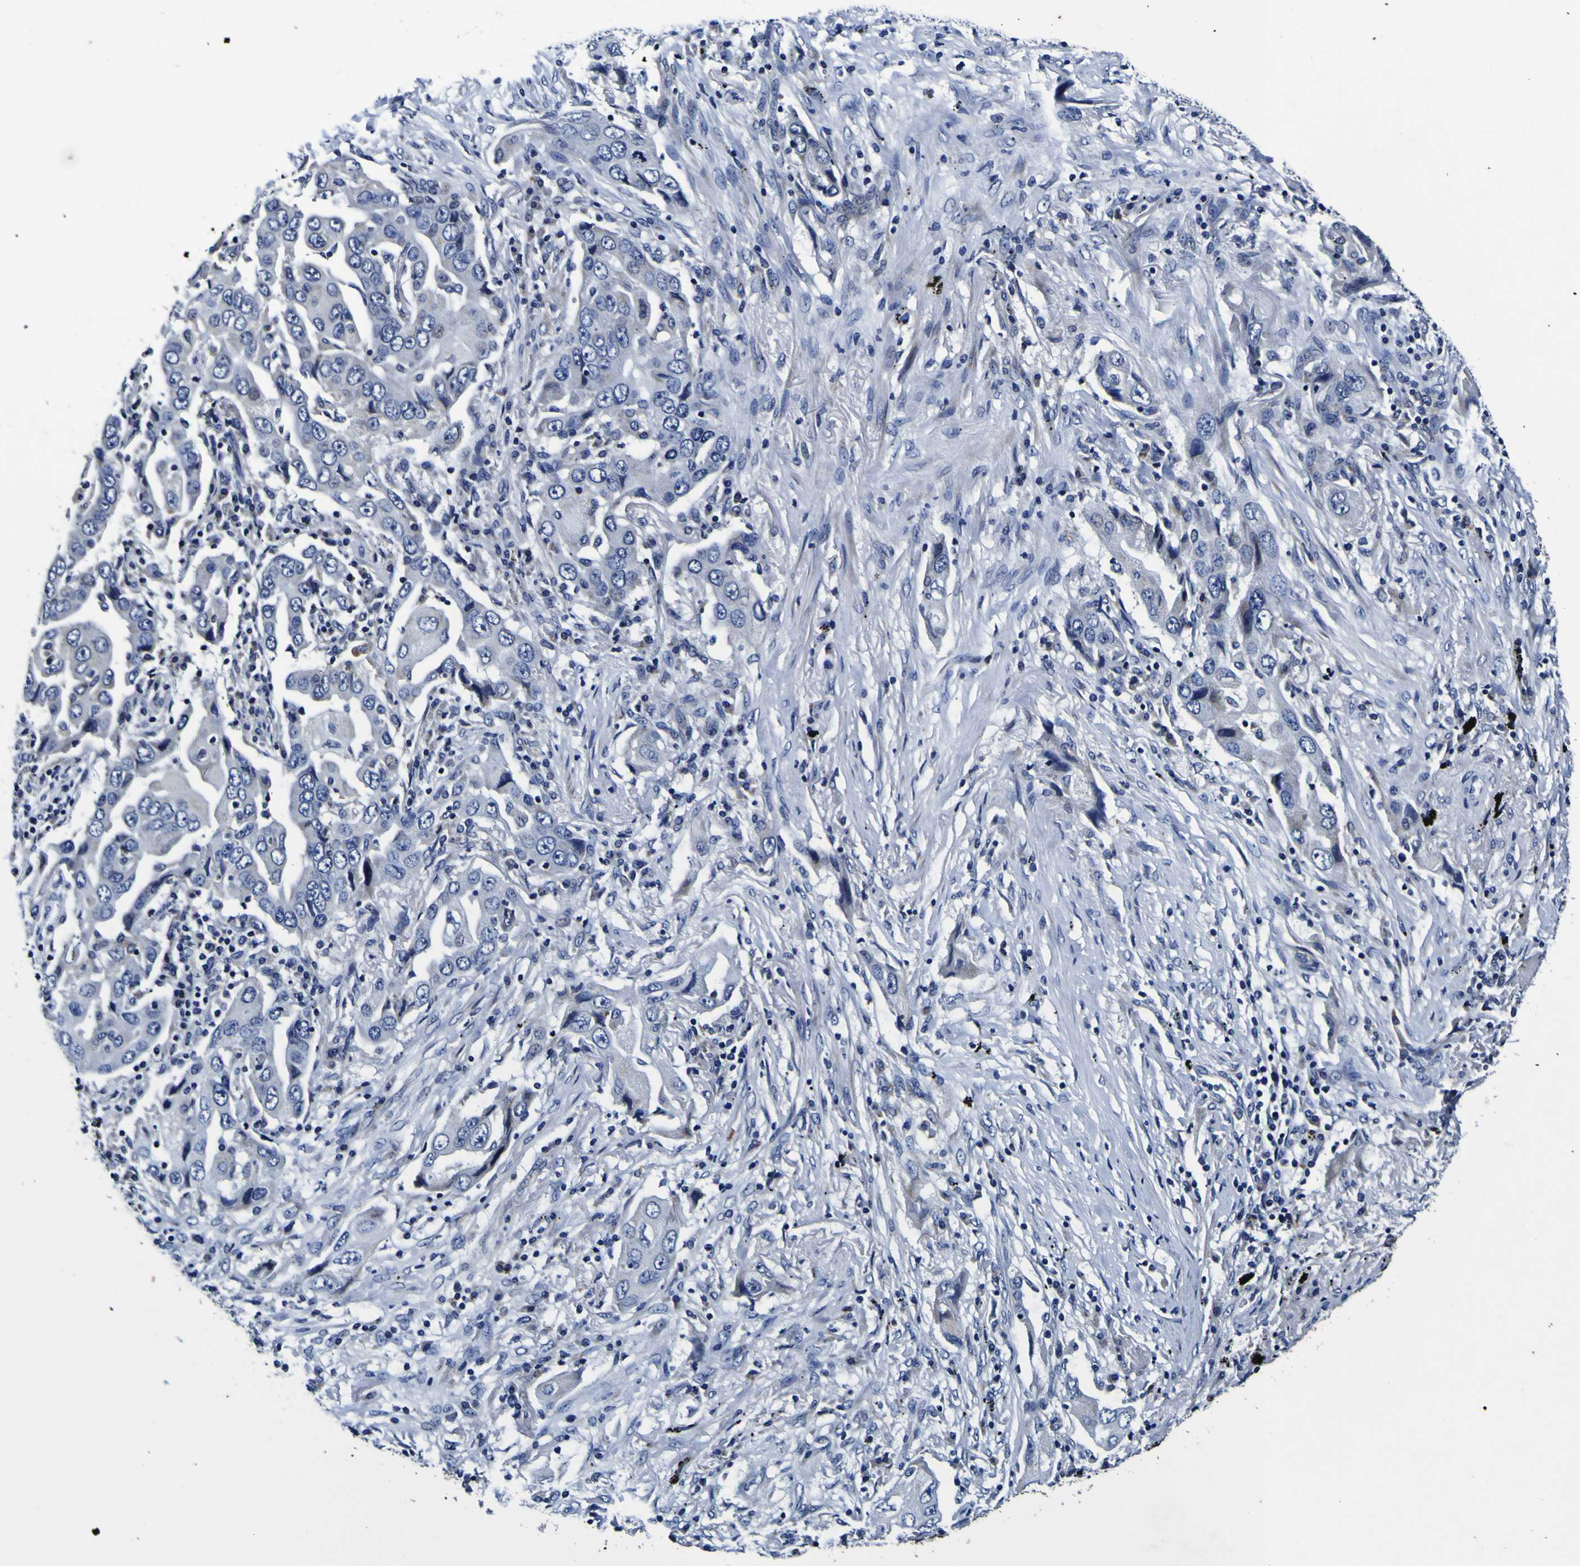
{"staining": {"intensity": "negative", "quantity": "none", "location": "none"}, "tissue": "lung cancer", "cell_type": "Tumor cells", "image_type": "cancer", "snomed": [{"axis": "morphology", "description": "Adenocarcinoma, NOS"}, {"axis": "topography", "description": "Lung"}], "caption": "Photomicrograph shows no significant protein expression in tumor cells of lung cancer (adenocarcinoma).", "gene": "PANK4", "patient": {"sex": "female", "age": 65}}